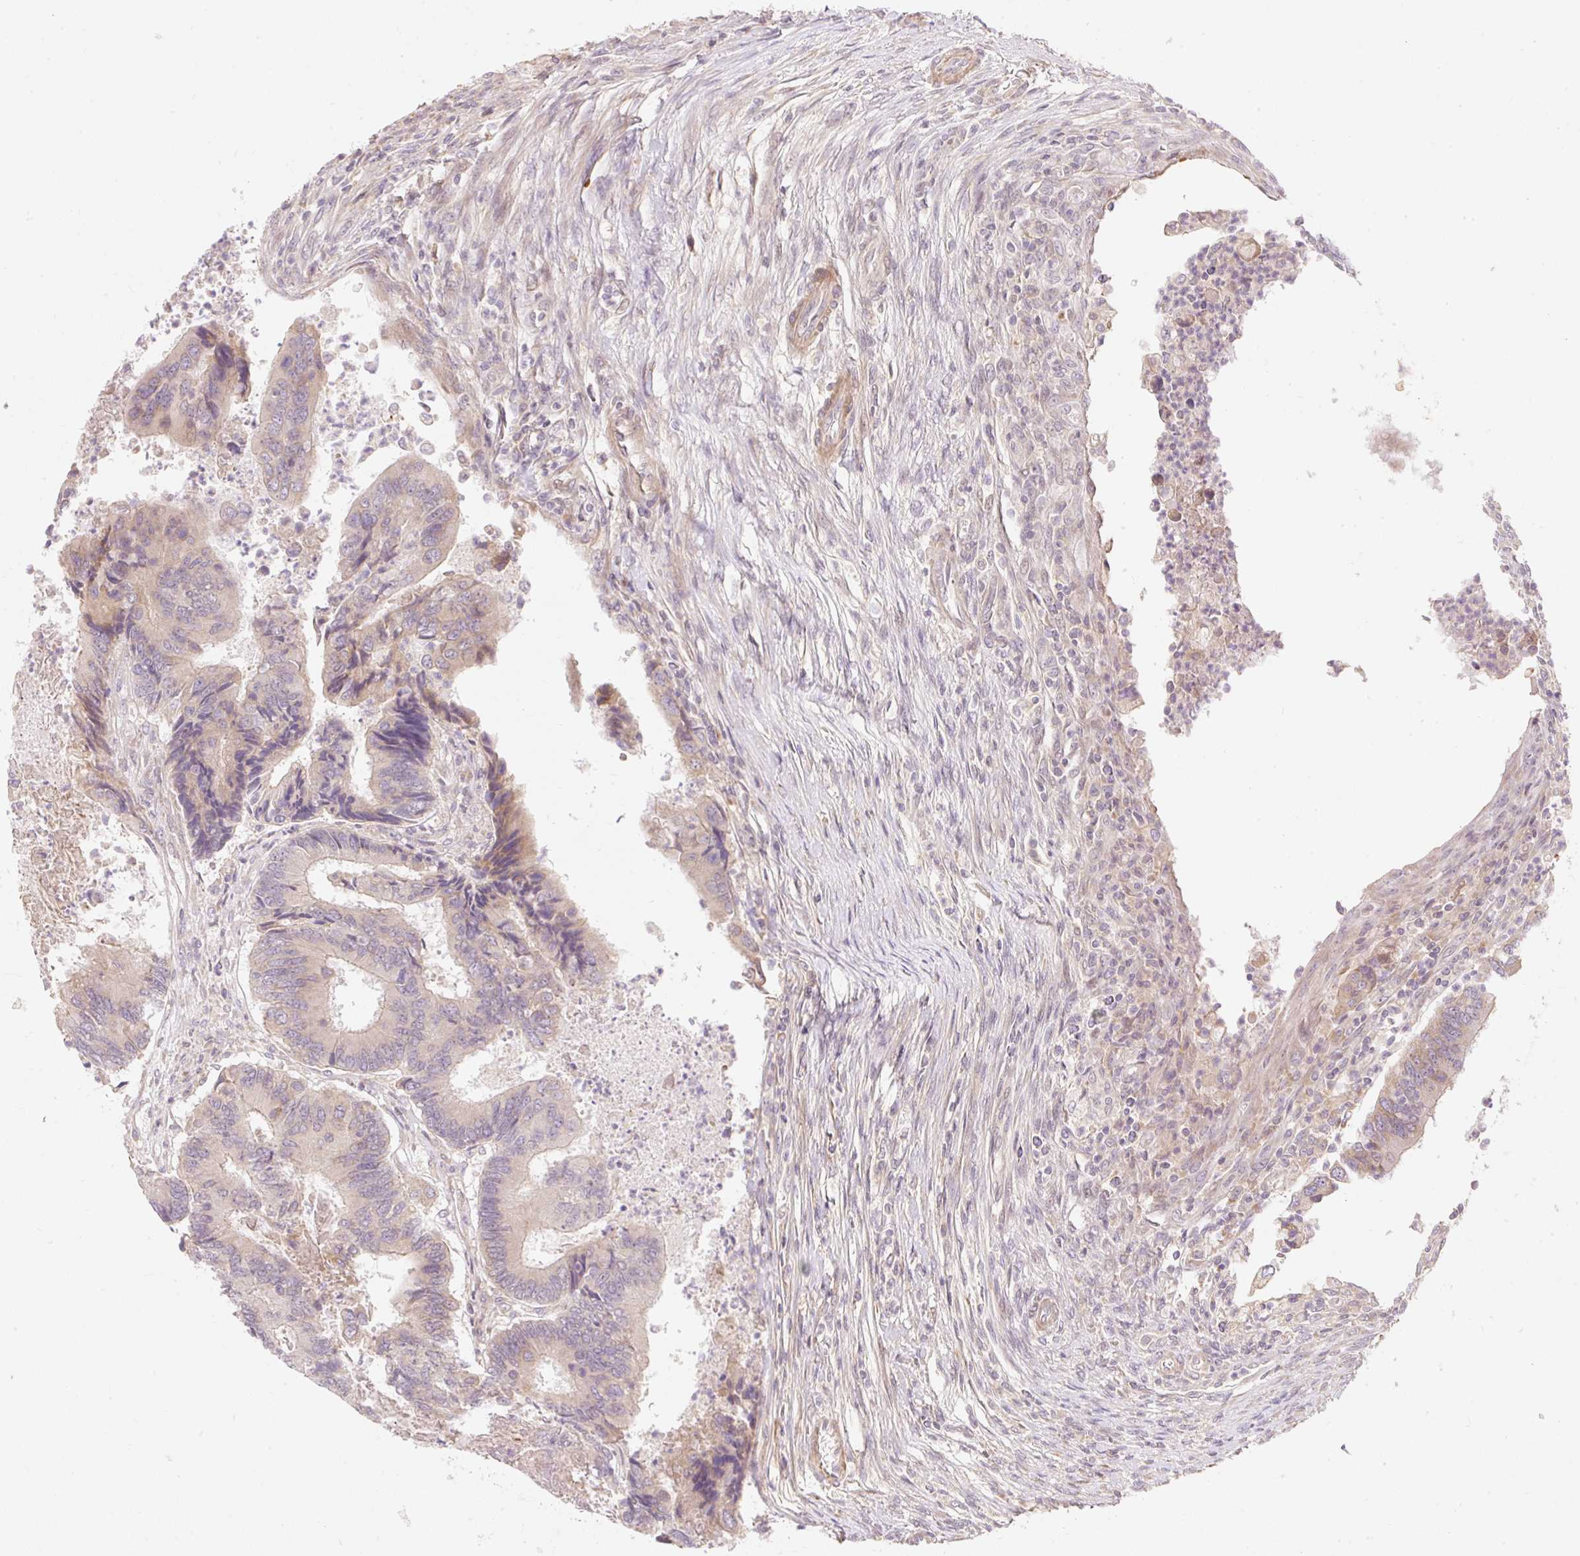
{"staining": {"intensity": "weak", "quantity": "<25%", "location": "cytoplasmic/membranous"}, "tissue": "colorectal cancer", "cell_type": "Tumor cells", "image_type": "cancer", "snomed": [{"axis": "morphology", "description": "Adenocarcinoma, NOS"}, {"axis": "topography", "description": "Colon"}], "caption": "This is an IHC micrograph of colorectal adenocarcinoma. There is no expression in tumor cells.", "gene": "EMC10", "patient": {"sex": "female", "age": 67}}